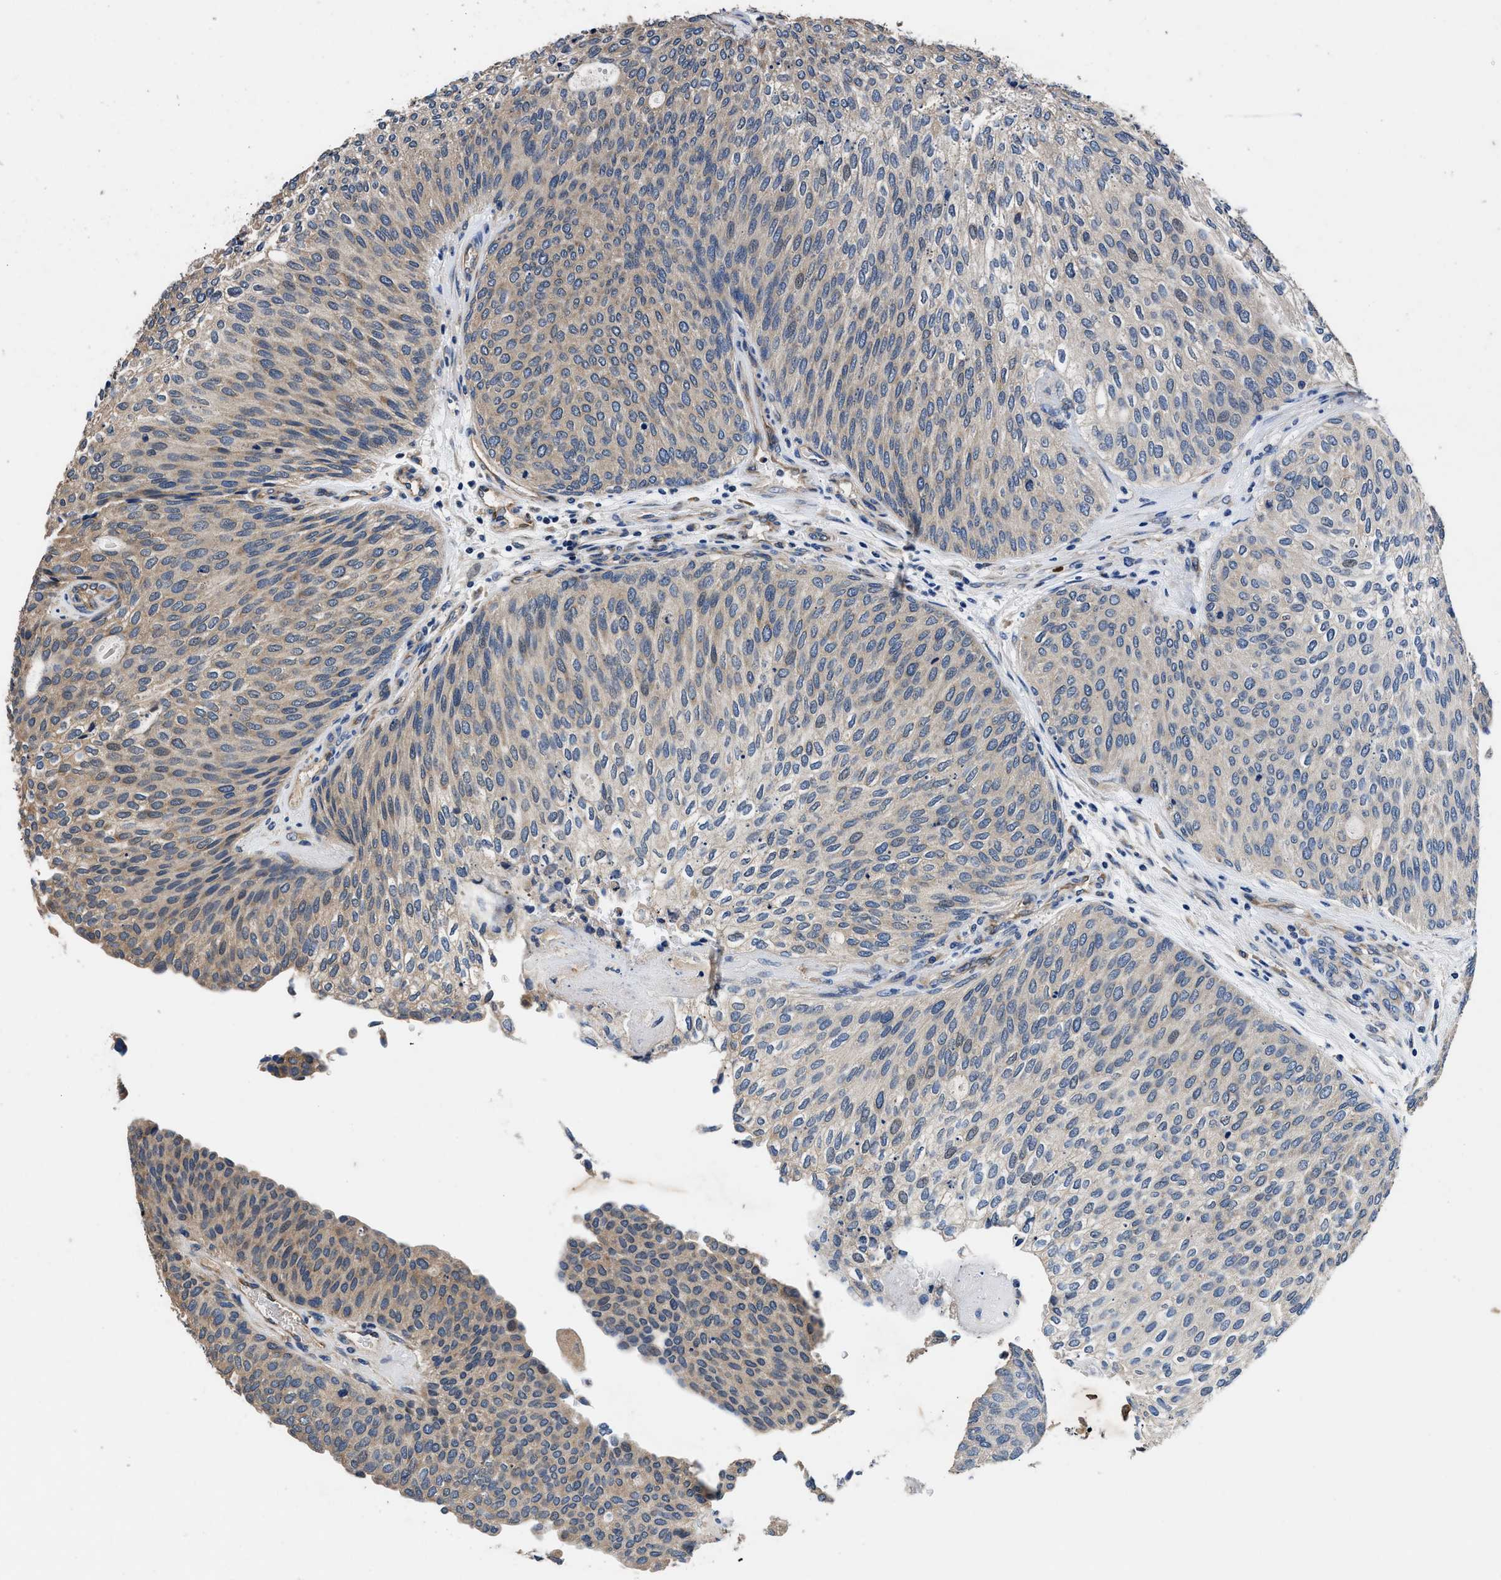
{"staining": {"intensity": "weak", "quantity": ">75%", "location": "cytoplasmic/membranous"}, "tissue": "urothelial cancer", "cell_type": "Tumor cells", "image_type": "cancer", "snomed": [{"axis": "morphology", "description": "Urothelial carcinoma, Low grade"}, {"axis": "topography", "description": "Urinary bladder"}], "caption": "Urothelial carcinoma (low-grade) was stained to show a protein in brown. There is low levels of weak cytoplasmic/membranous expression in about >75% of tumor cells. (IHC, brightfield microscopy, high magnification).", "gene": "DHRS7B", "patient": {"sex": "female", "age": 79}}